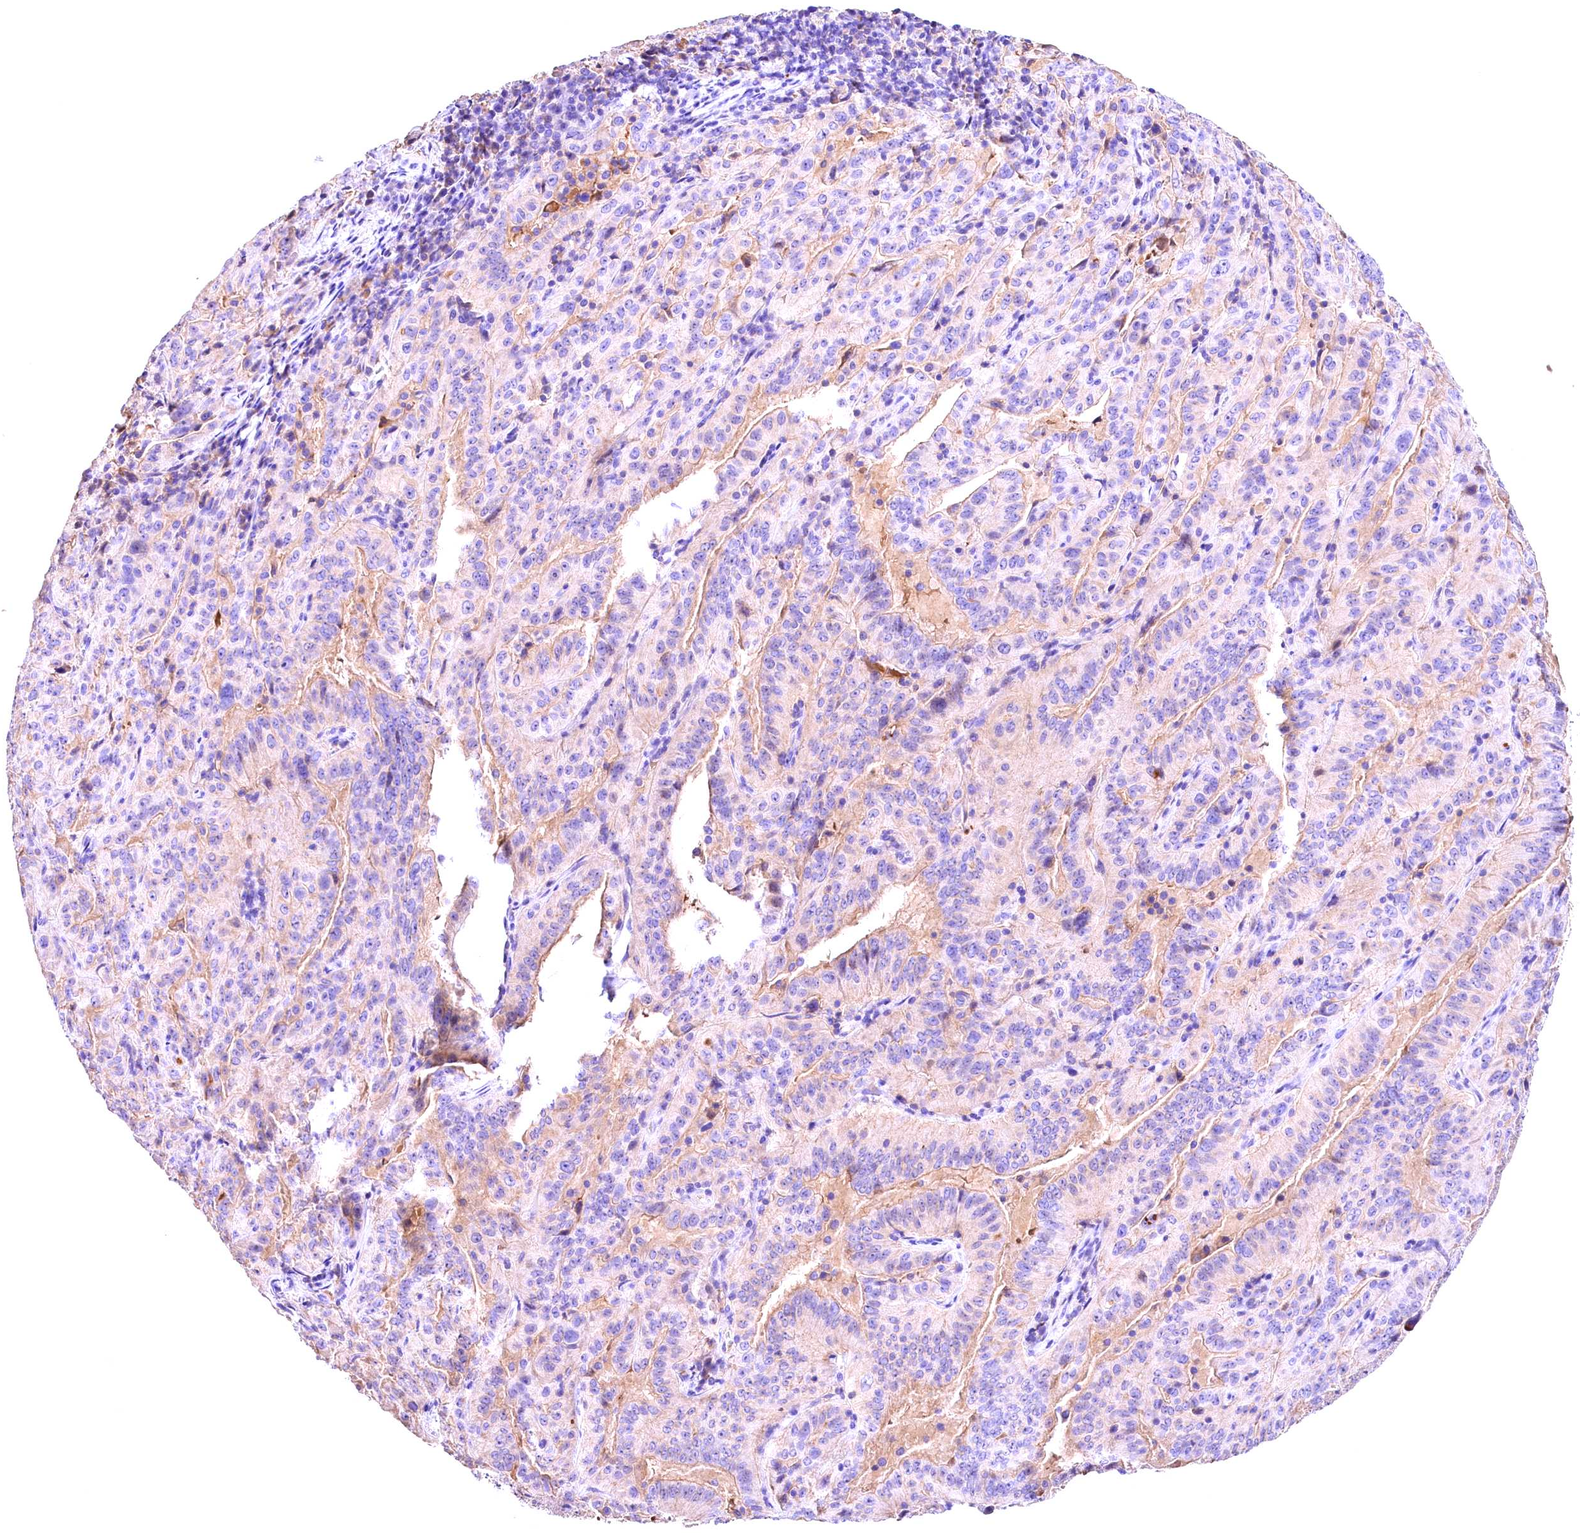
{"staining": {"intensity": "weak", "quantity": "<25%", "location": "cytoplasmic/membranous"}, "tissue": "pancreatic cancer", "cell_type": "Tumor cells", "image_type": "cancer", "snomed": [{"axis": "morphology", "description": "Adenocarcinoma, NOS"}, {"axis": "topography", "description": "Pancreas"}], "caption": "Histopathology image shows no significant protein staining in tumor cells of pancreatic adenocarcinoma.", "gene": "ARMC6", "patient": {"sex": "male", "age": 63}}